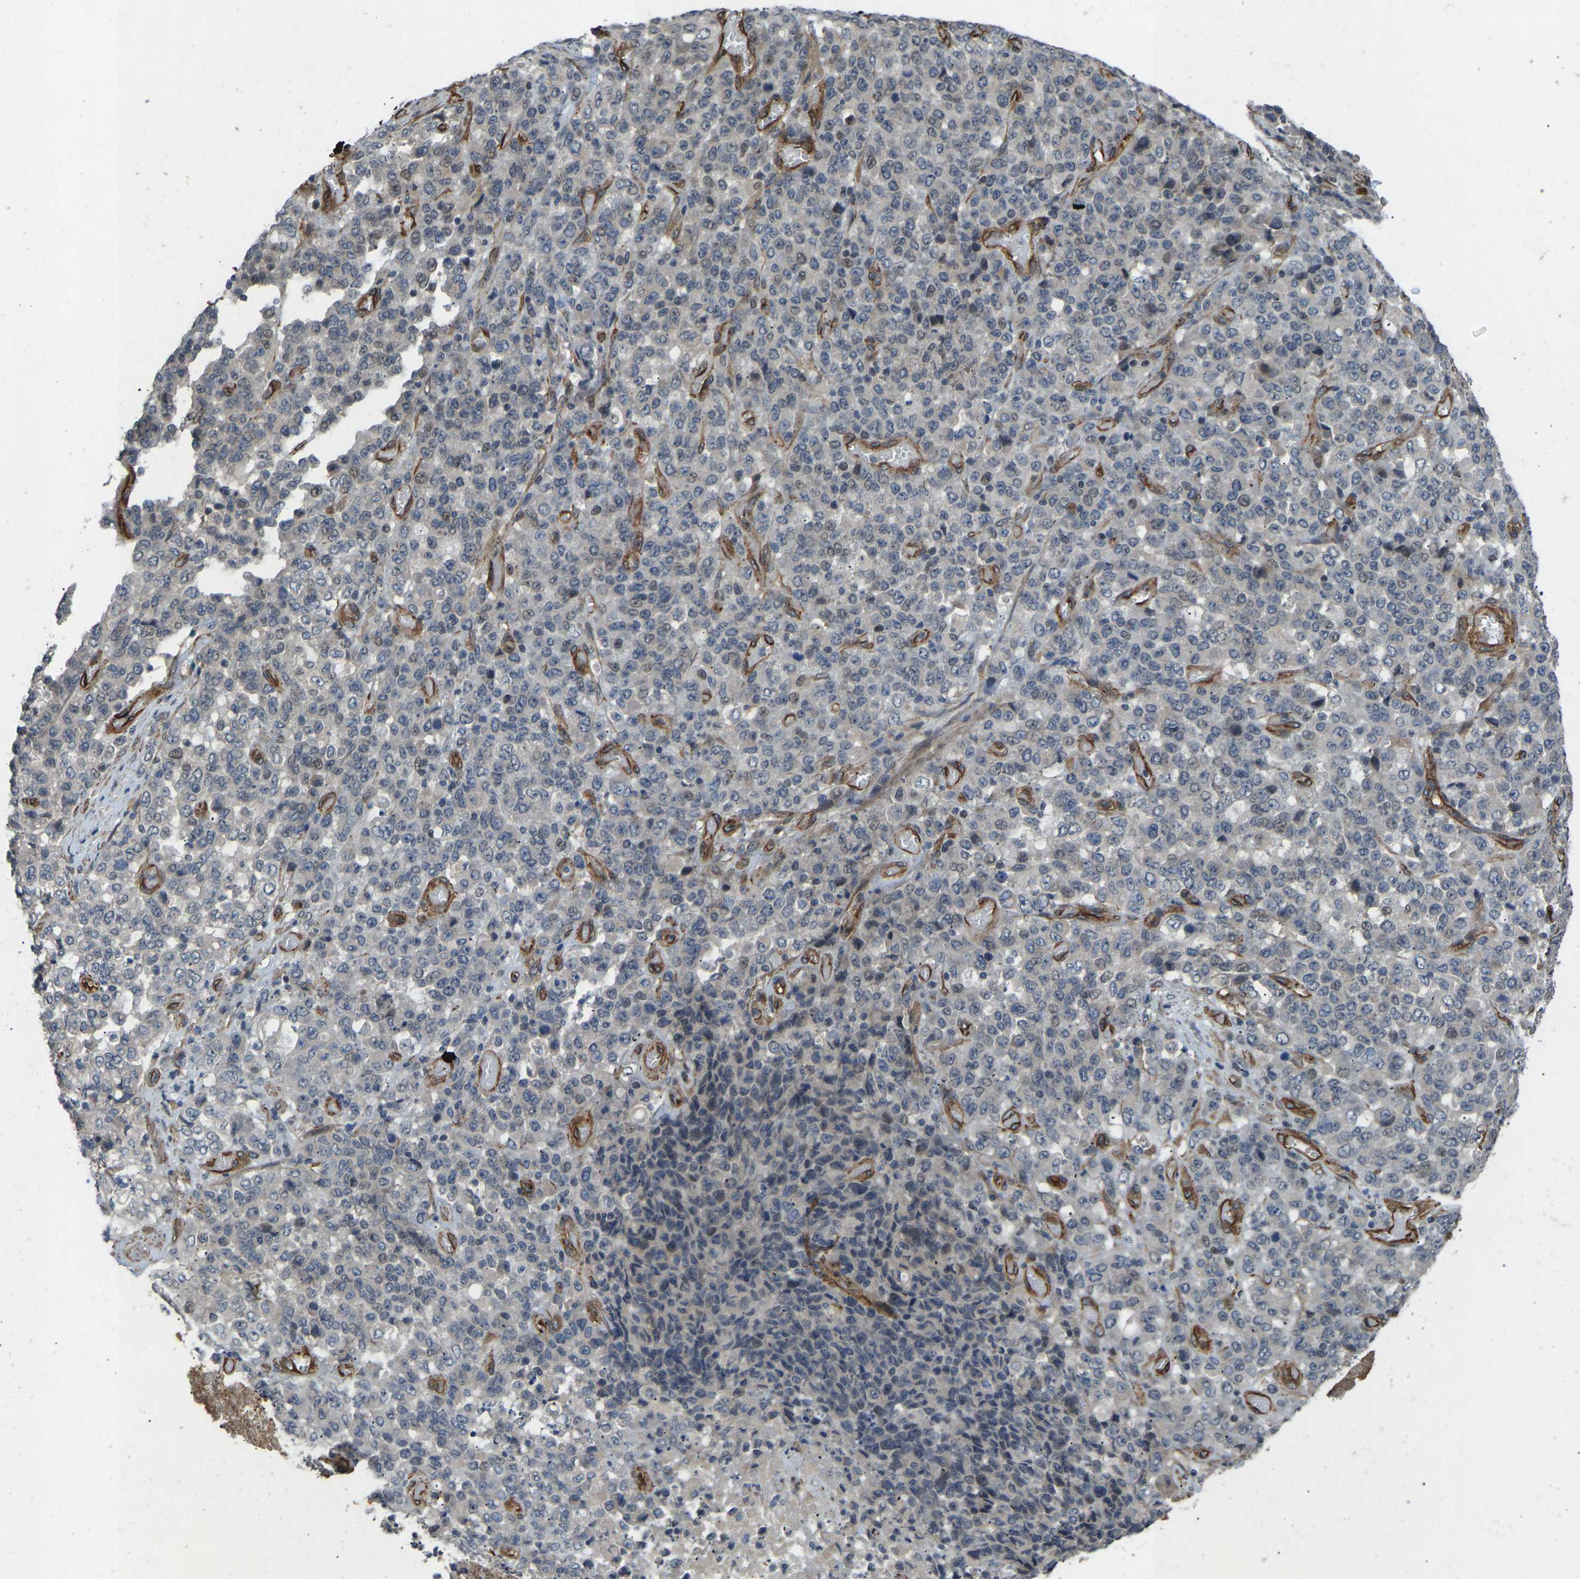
{"staining": {"intensity": "negative", "quantity": "none", "location": "none"}, "tissue": "stomach cancer", "cell_type": "Tumor cells", "image_type": "cancer", "snomed": [{"axis": "morphology", "description": "Adenocarcinoma, NOS"}, {"axis": "topography", "description": "Stomach"}], "caption": "Immunohistochemistry of human adenocarcinoma (stomach) reveals no expression in tumor cells.", "gene": "NMB", "patient": {"sex": "female", "age": 73}}